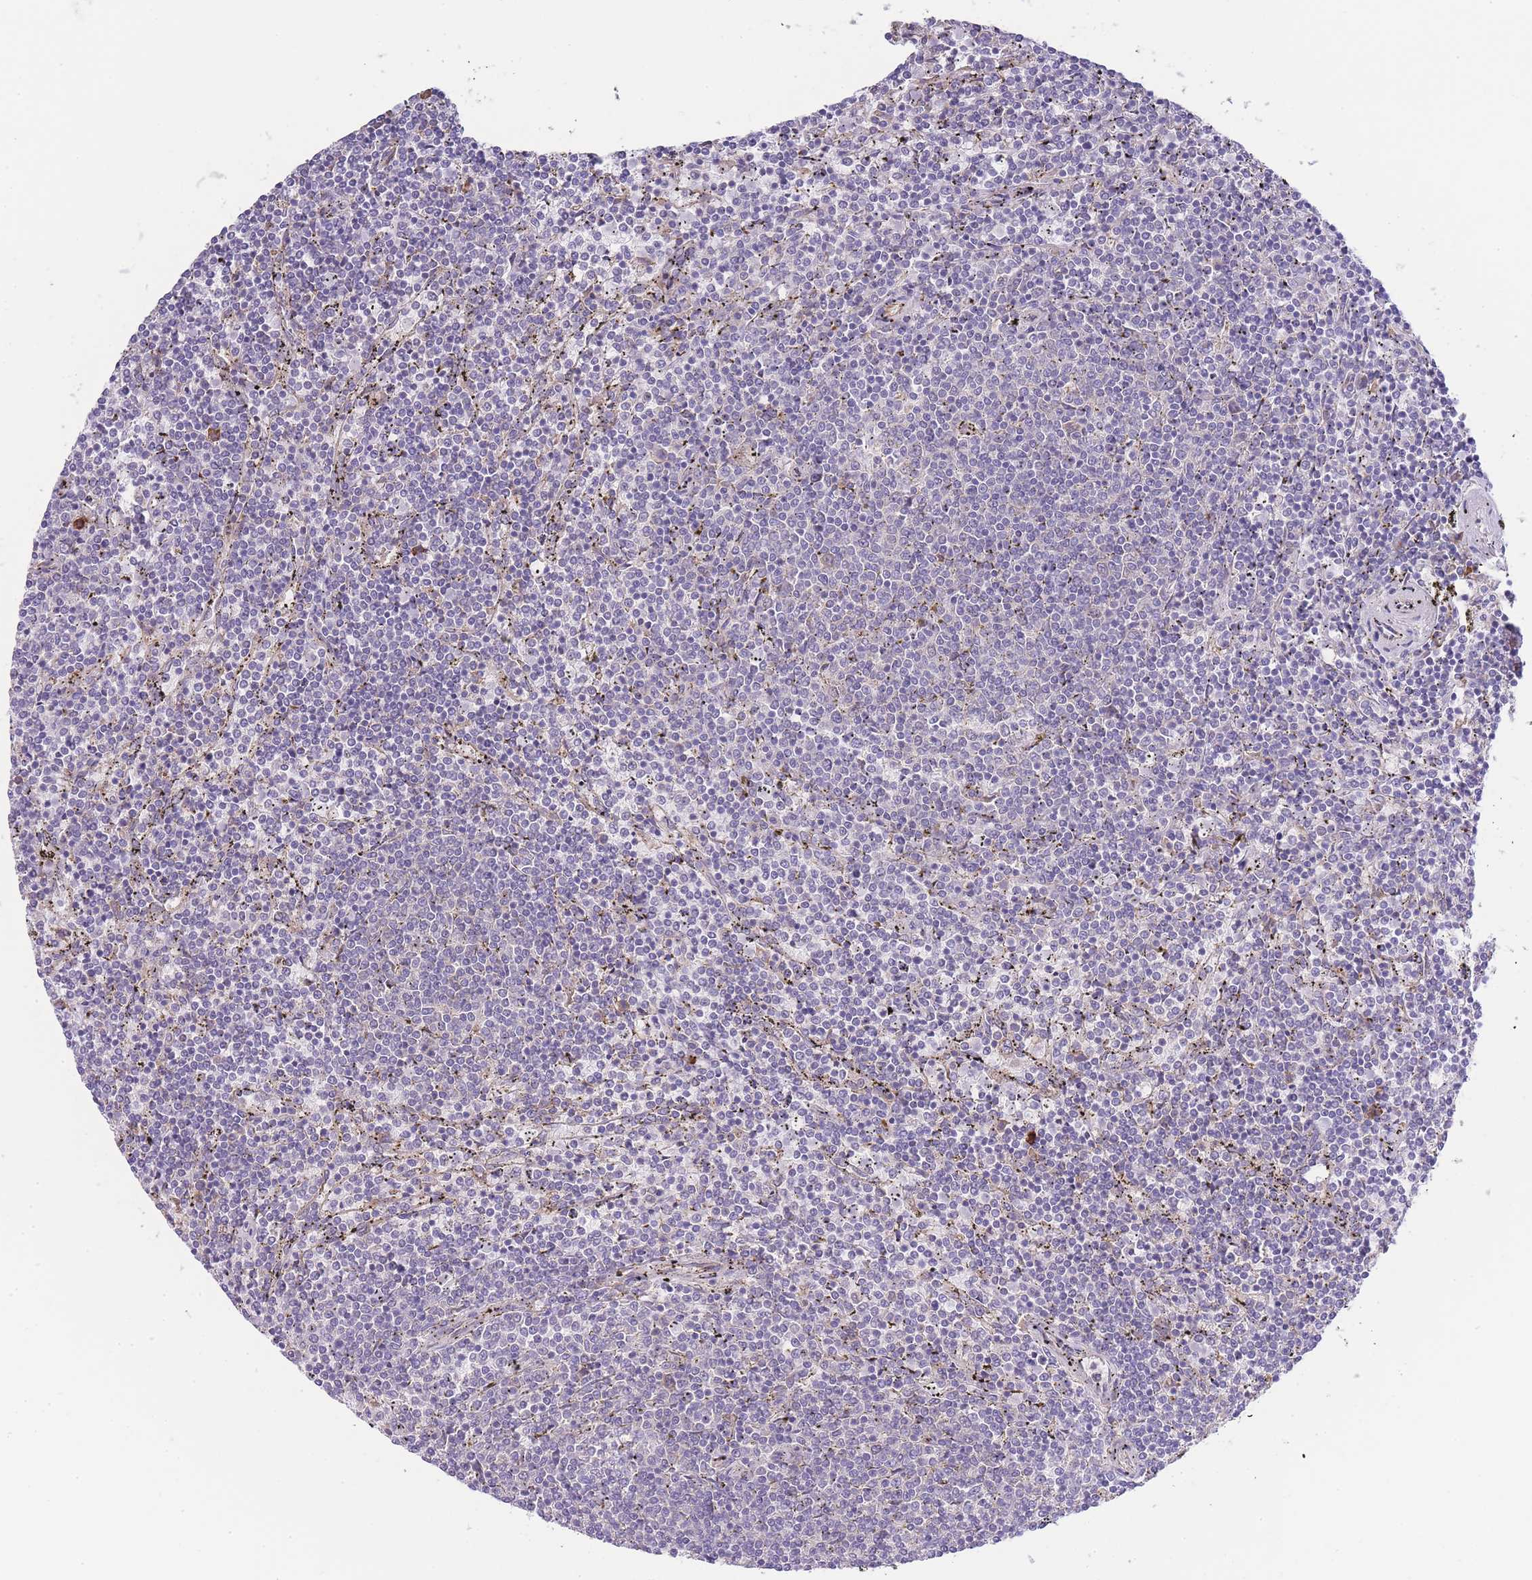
{"staining": {"intensity": "negative", "quantity": "none", "location": "none"}, "tissue": "lymphoma", "cell_type": "Tumor cells", "image_type": "cancer", "snomed": [{"axis": "morphology", "description": "Malignant lymphoma, non-Hodgkin's type, Low grade"}, {"axis": "topography", "description": "Spleen"}], "caption": "Tumor cells are negative for protein expression in human low-grade malignant lymphoma, non-Hodgkin's type.", "gene": "BEX1", "patient": {"sex": "female", "age": 50}}